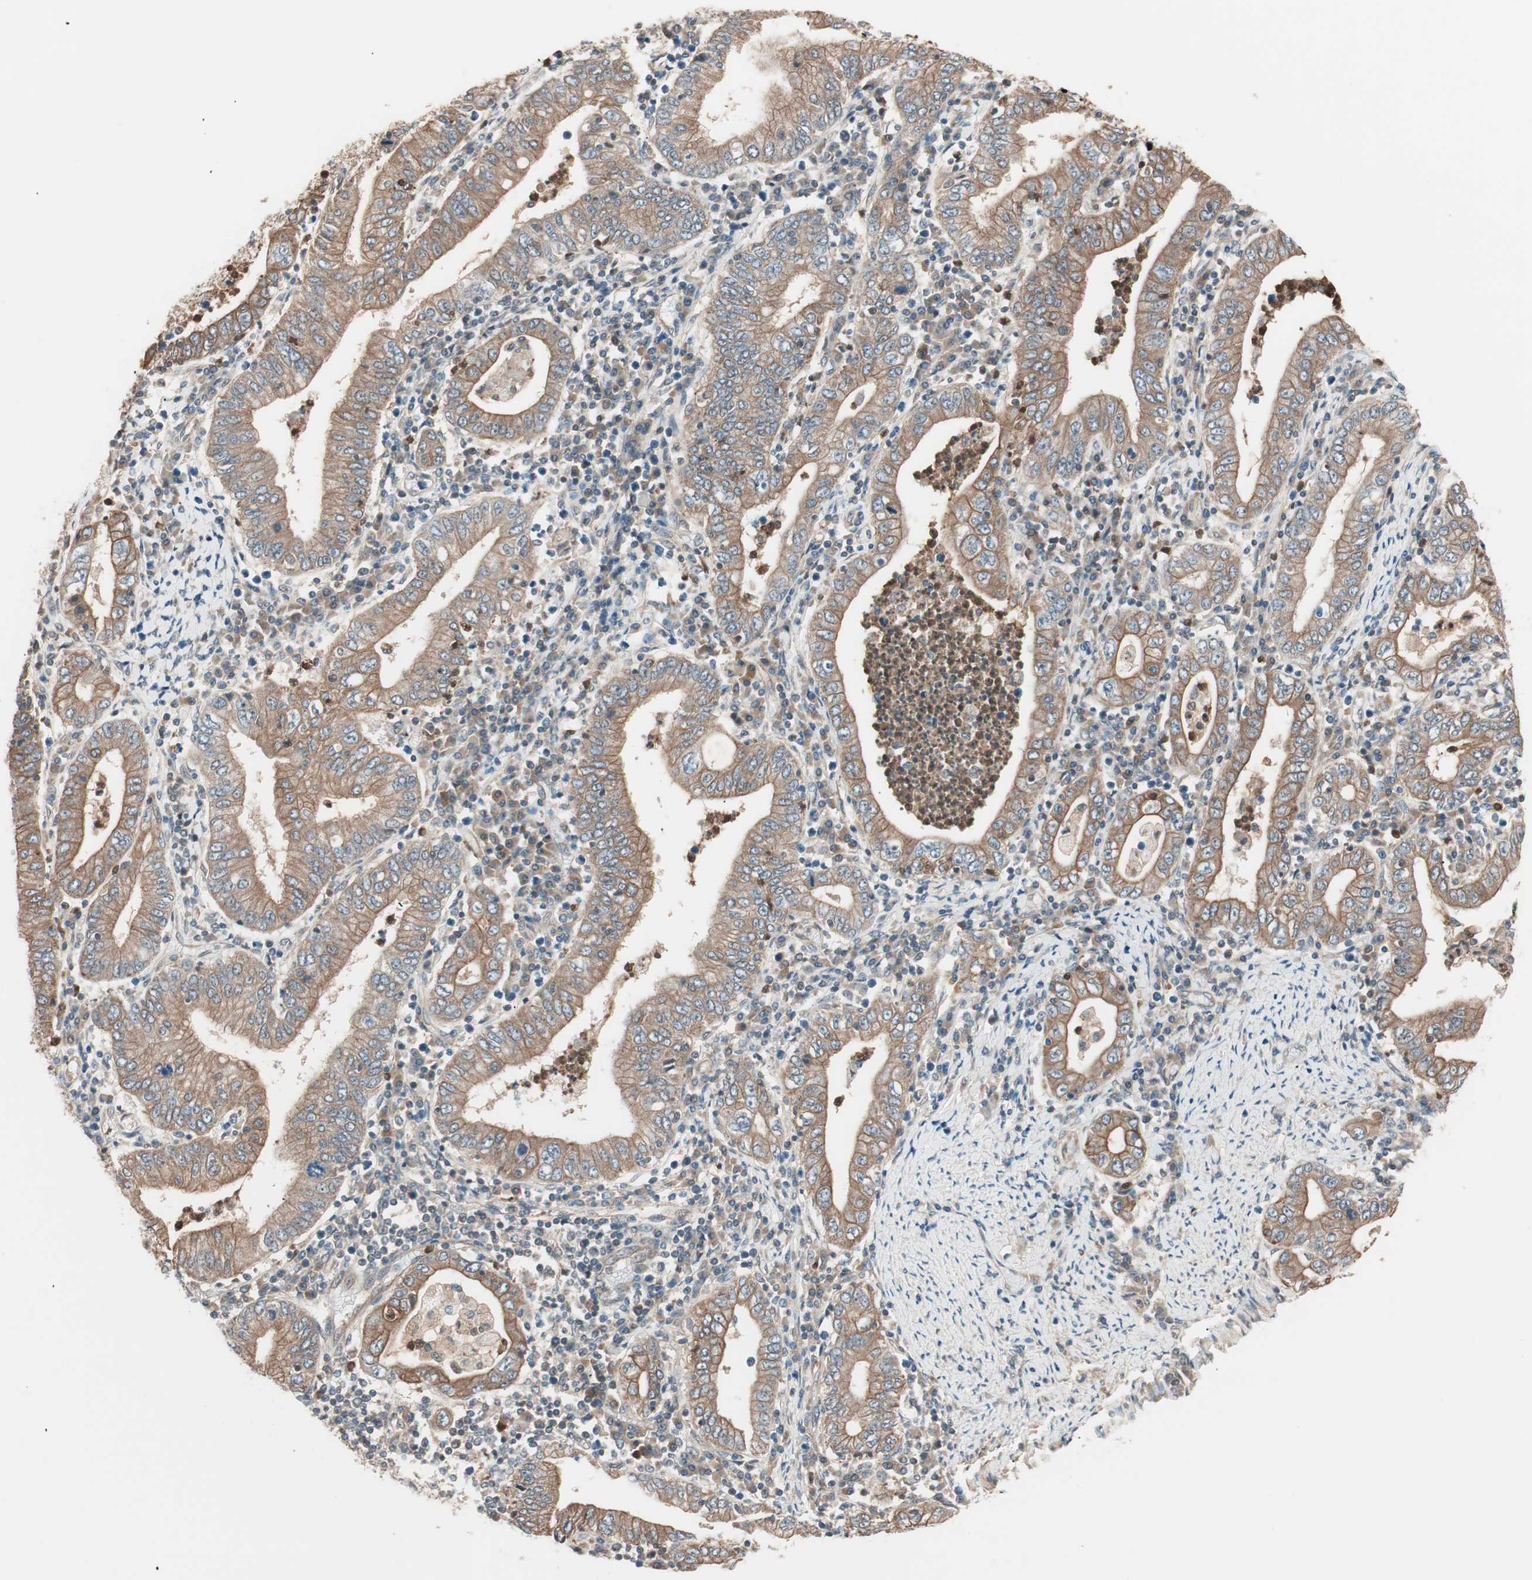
{"staining": {"intensity": "moderate", "quantity": ">75%", "location": "cytoplasmic/membranous"}, "tissue": "stomach cancer", "cell_type": "Tumor cells", "image_type": "cancer", "snomed": [{"axis": "morphology", "description": "Normal tissue, NOS"}, {"axis": "morphology", "description": "Adenocarcinoma, NOS"}, {"axis": "topography", "description": "Esophagus"}, {"axis": "topography", "description": "Stomach, upper"}, {"axis": "topography", "description": "Peripheral nerve tissue"}], "caption": "Immunohistochemical staining of human stomach adenocarcinoma displays moderate cytoplasmic/membranous protein expression in approximately >75% of tumor cells. (IHC, brightfield microscopy, high magnification).", "gene": "TSG101", "patient": {"sex": "male", "age": 62}}